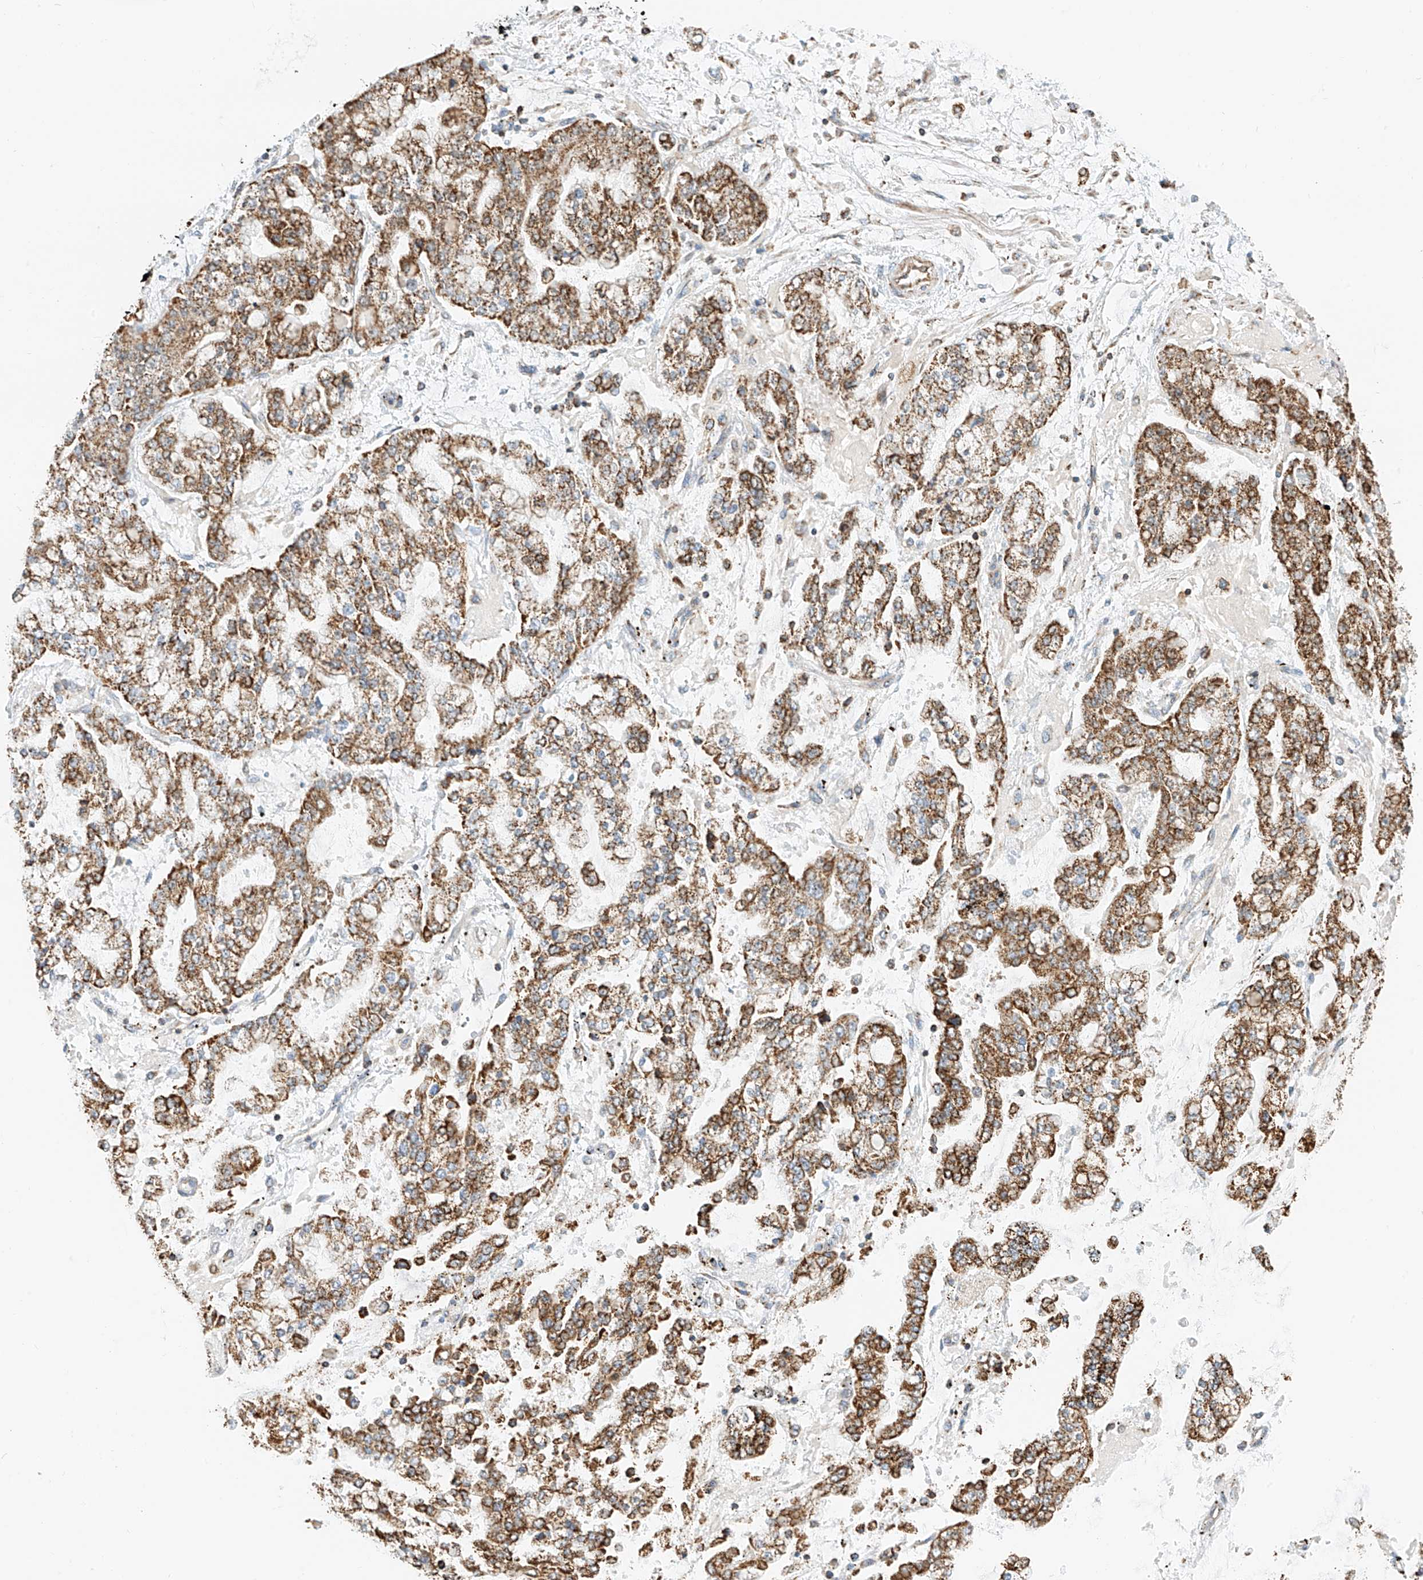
{"staining": {"intensity": "moderate", "quantity": ">75%", "location": "cytoplasmic/membranous"}, "tissue": "stomach cancer", "cell_type": "Tumor cells", "image_type": "cancer", "snomed": [{"axis": "morphology", "description": "Normal tissue, NOS"}, {"axis": "morphology", "description": "Adenocarcinoma, NOS"}, {"axis": "topography", "description": "Stomach, upper"}, {"axis": "topography", "description": "Stomach"}], "caption": "Stomach cancer stained for a protein displays moderate cytoplasmic/membranous positivity in tumor cells. The protein of interest is shown in brown color, while the nuclei are stained blue.", "gene": "PPA2", "patient": {"sex": "male", "age": 76}}